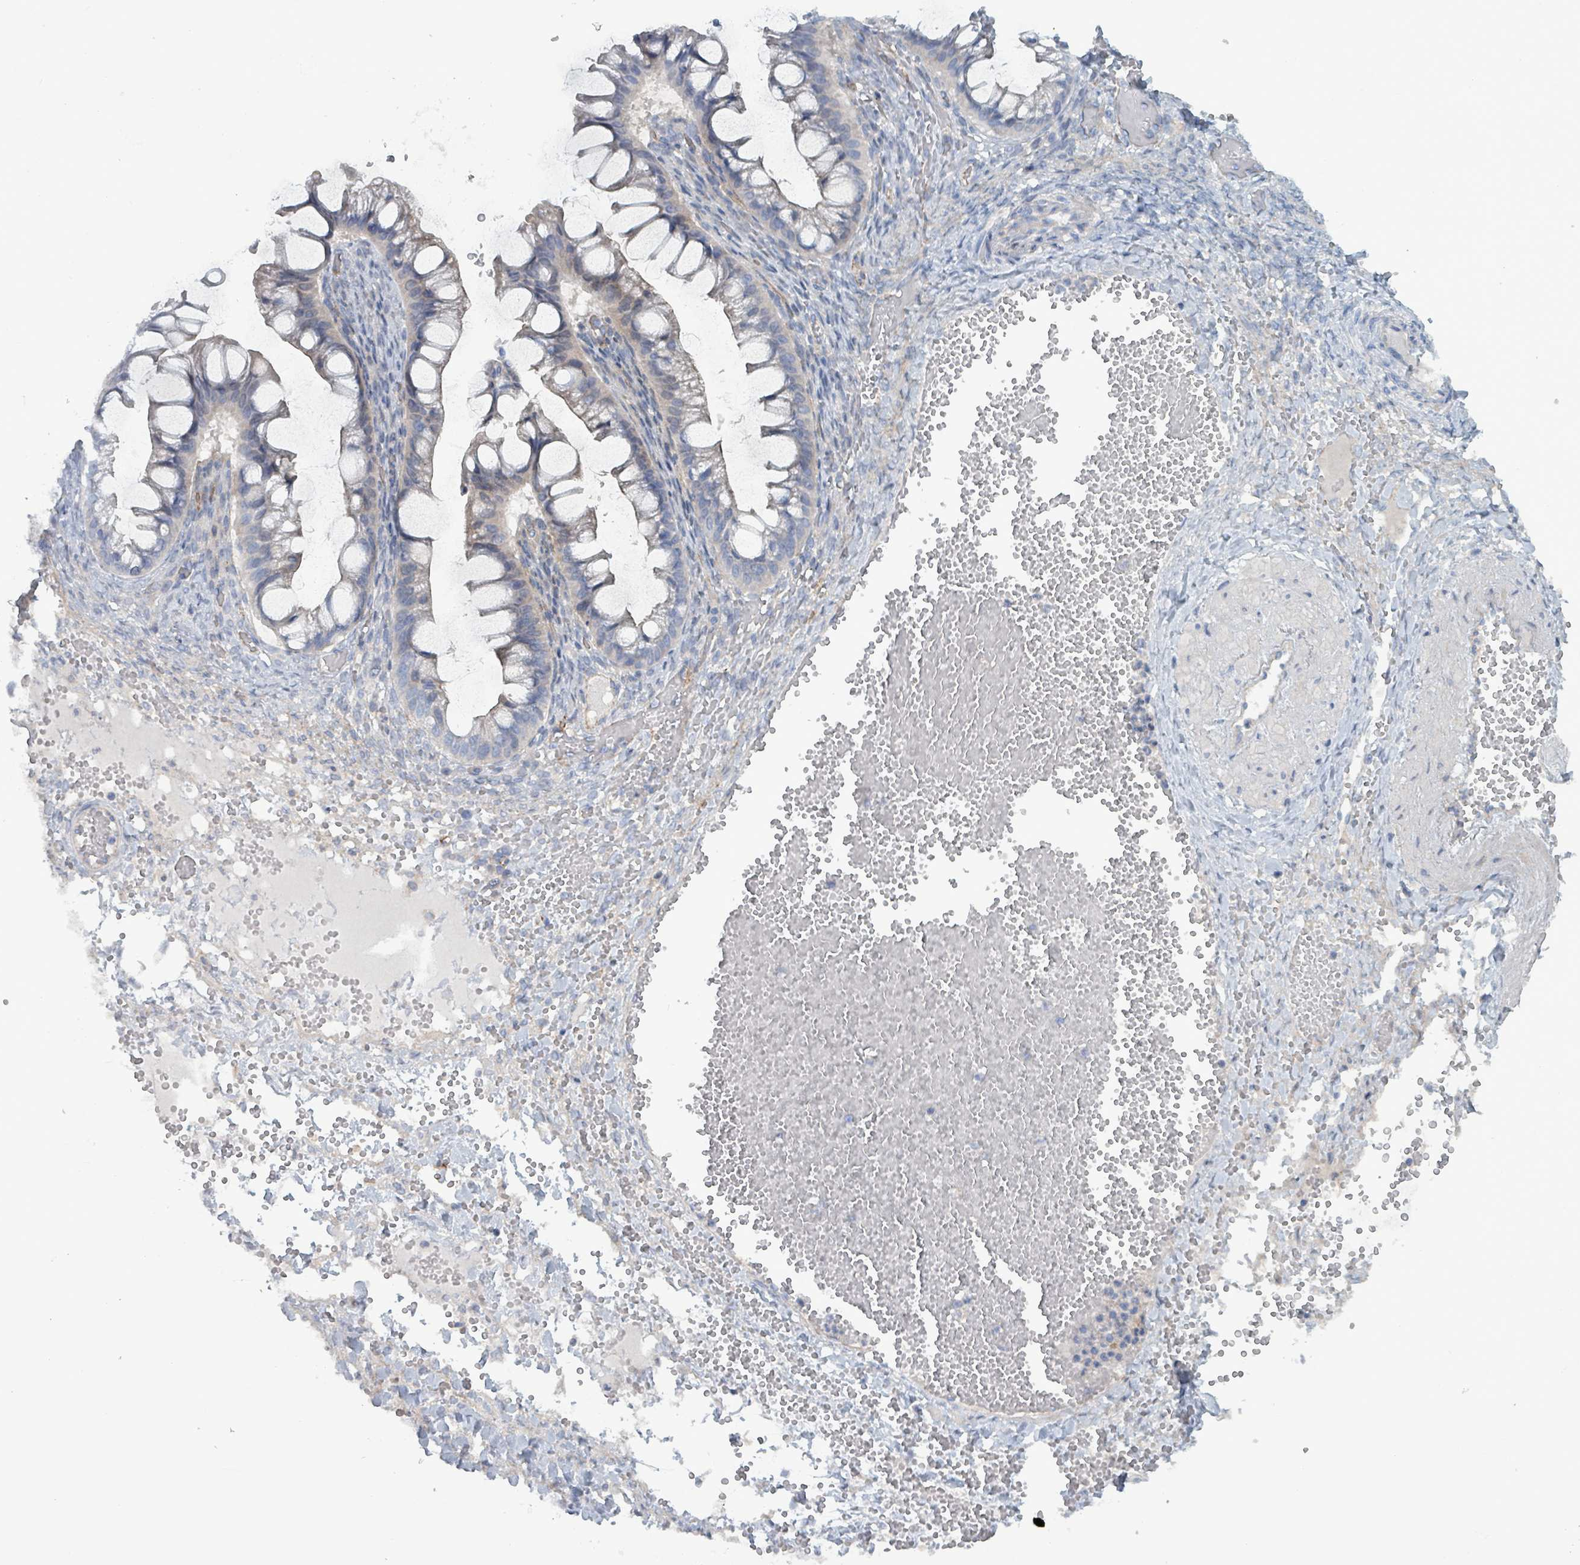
{"staining": {"intensity": "negative", "quantity": "none", "location": "none"}, "tissue": "ovarian cancer", "cell_type": "Tumor cells", "image_type": "cancer", "snomed": [{"axis": "morphology", "description": "Cystadenocarcinoma, mucinous, NOS"}, {"axis": "topography", "description": "Ovary"}], "caption": "Ovarian mucinous cystadenocarcinoma was stained to show a protein in brown. There is no significant expression in tumor cells.", "gene": "TAAR5", "patient": {"sex": "female", "age": 73}}